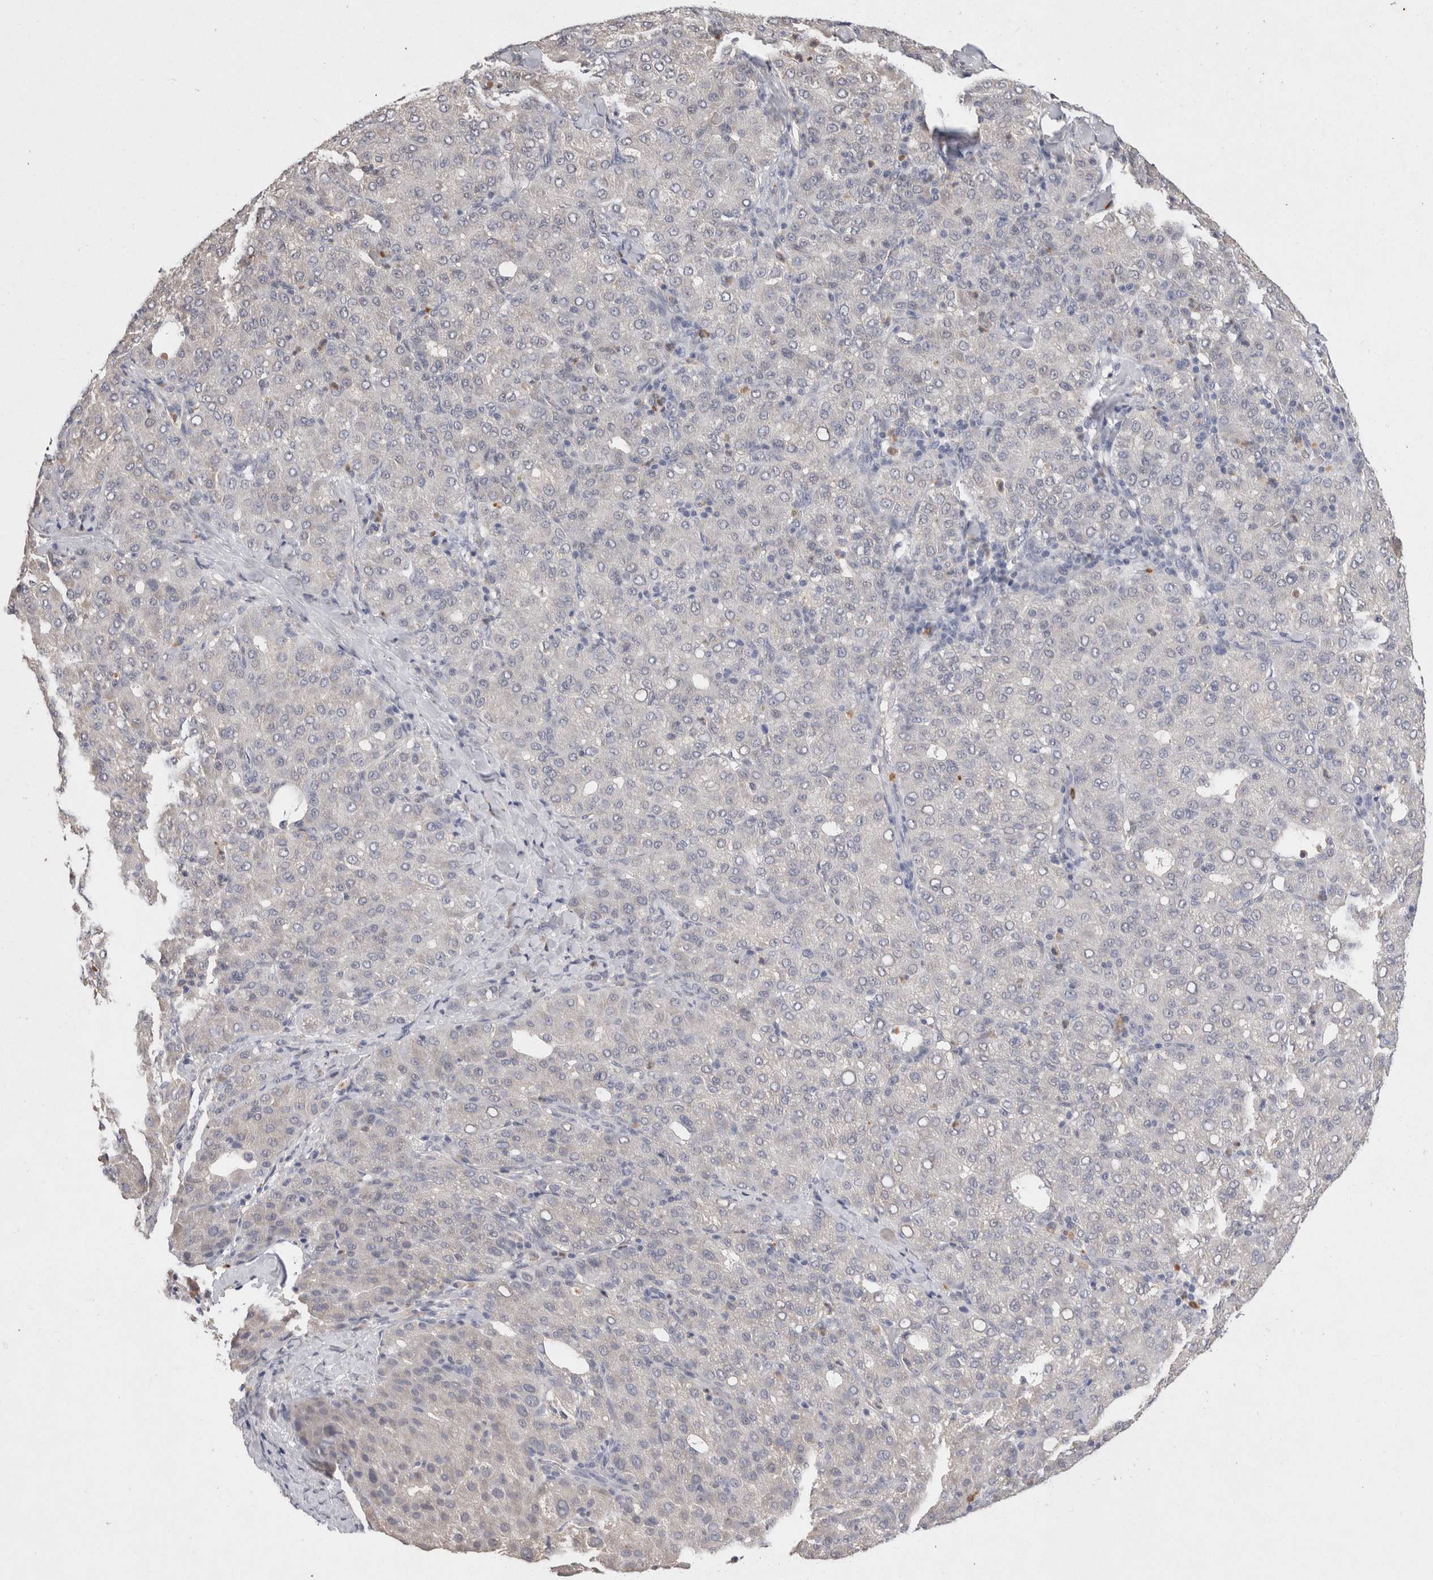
{"staining": {"intensity": "negative", "quantity": "none", "location": "none"}, "tissue": "liver cancer", "cell_type": "Tumor cells", "image_type": "cancer", "snomed": [{"axis": "morphology", "description": "Carcinoma, Hepatocellular, NOS"}, {"axis": "topography", "description": "Liver"}], "caption": "Immunohistochemistry (IHC) image of human liver cancer (hepatocellular carcinoma) stained for a protein (brown), which exhibits no positivity in tumor cells.", "gene": "VSIG4", "patient": {"sex": "male", "age": 65}}